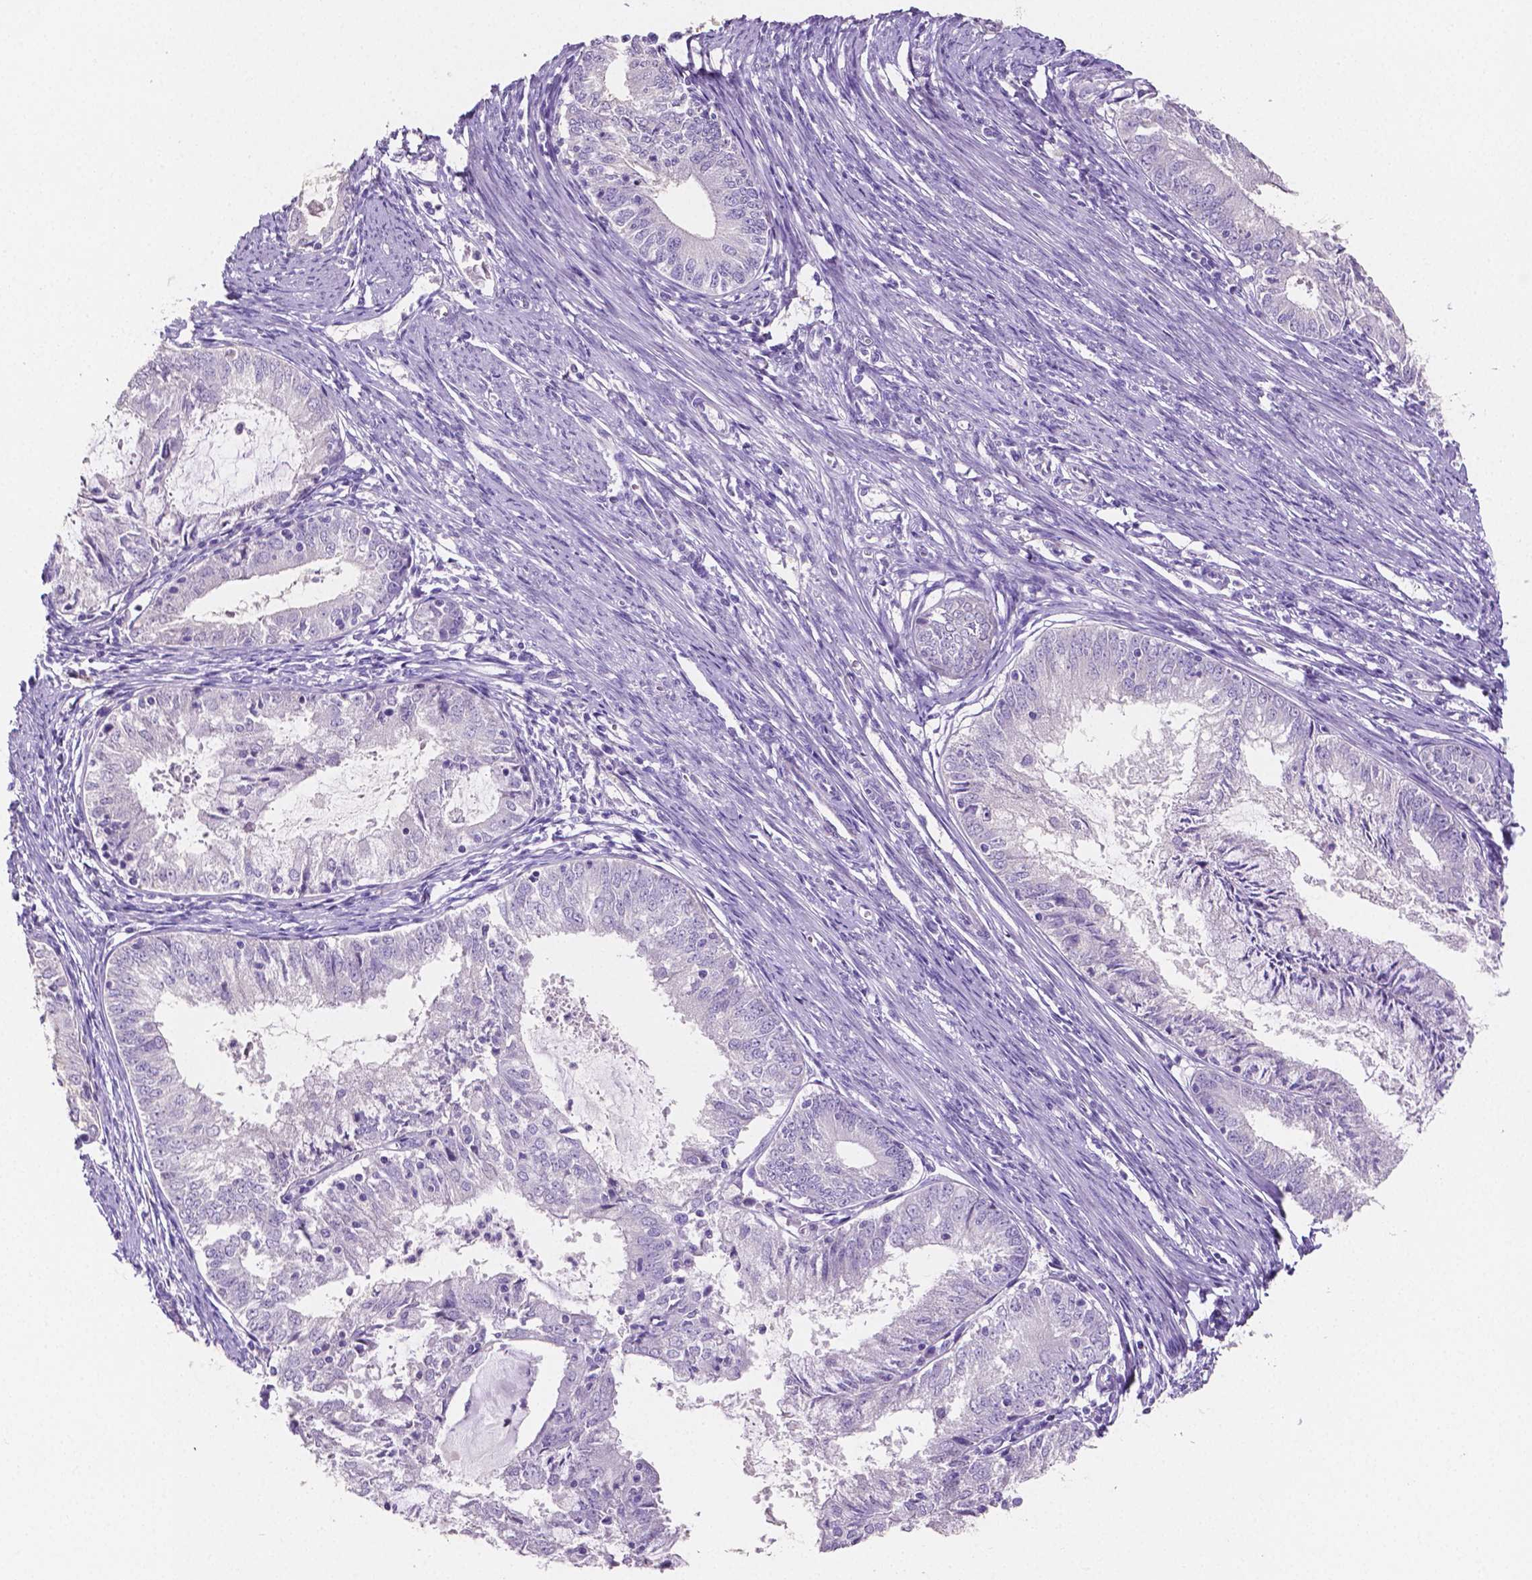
{"staining": {"intensity": "negative", "quantity": "none", "location": "none"}, "tissue": "endometrial cancer", "cell_type": "Tumor cells", "image_type": "cancer", "snomed": [{"axis": "morphology", "description": "Adenocarcinoma, NOS"}, {"axis": "topography", "description": "Endometrium"}], "caption": "This is an immunohistochemistry (IHC) image of adenocarcinoma (endometrial). There is no positivity in tumor cells.", "gene": "SLC22A2", "patient": {"sex": "female", "age": 57}}